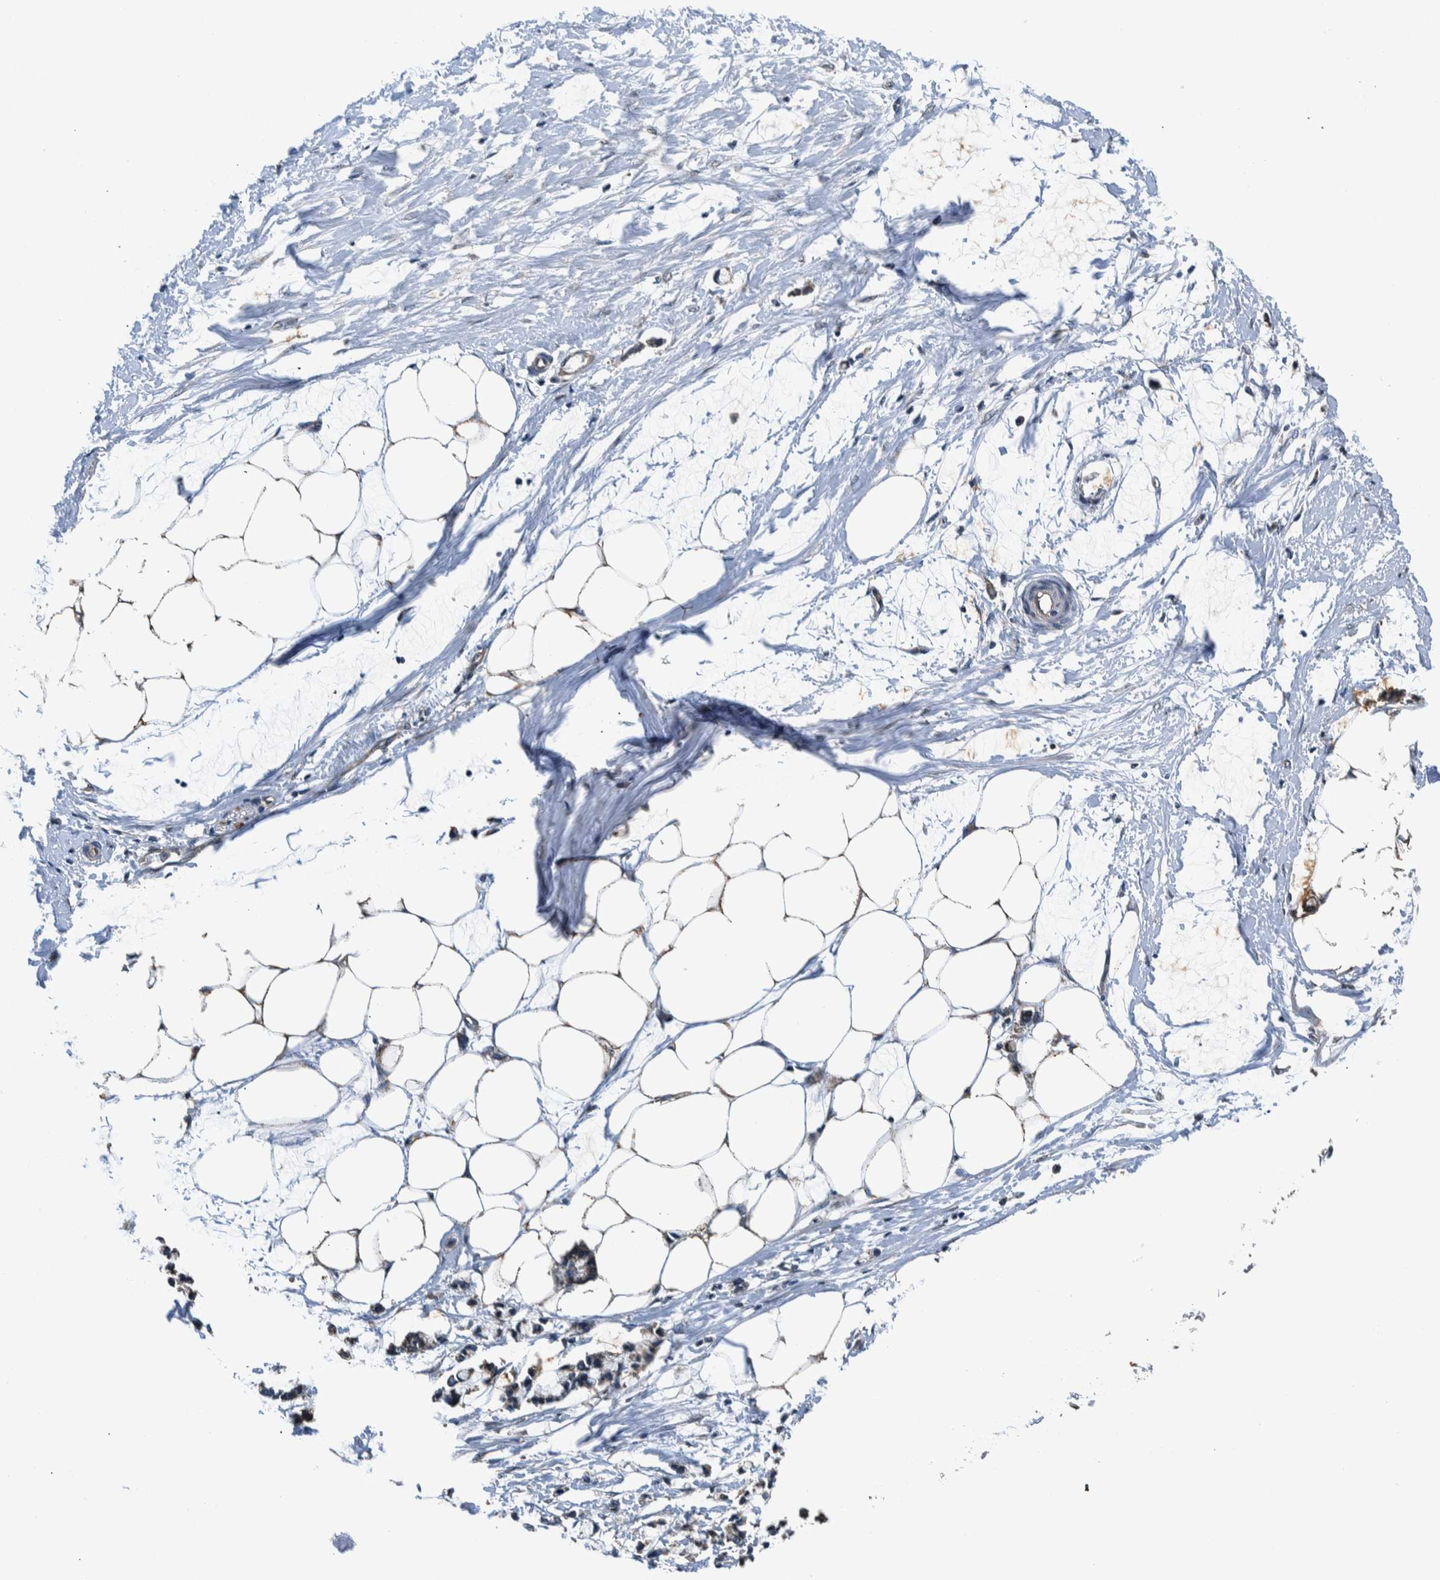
{"staining": {"intensity": "moderate", "quantity": ">75%", "location": "cytoplasmic/membranous"}, "tissue": "adipose tissue", "cell_type": "Adipocytes", "image_type": "normal", "snomed": [{"axis": "morphology", "description": "Normal tissue, NOS"}, {"axis": "morphology", "description": "Adenocarcinoma, NOS"}, {"axis": "topography", "description": "Colon"}, {"axis": "topography", "description": "Peripheral nerve tissue"}], "caption": "Immunohistochemical staining of unremarkable adipose tissue reveals moderate cytoplasmic/membranous protein staining in about >75% of adipocytes.", "gene": "NIBAN2", "patient": {"sex": "male", "age": 14}}